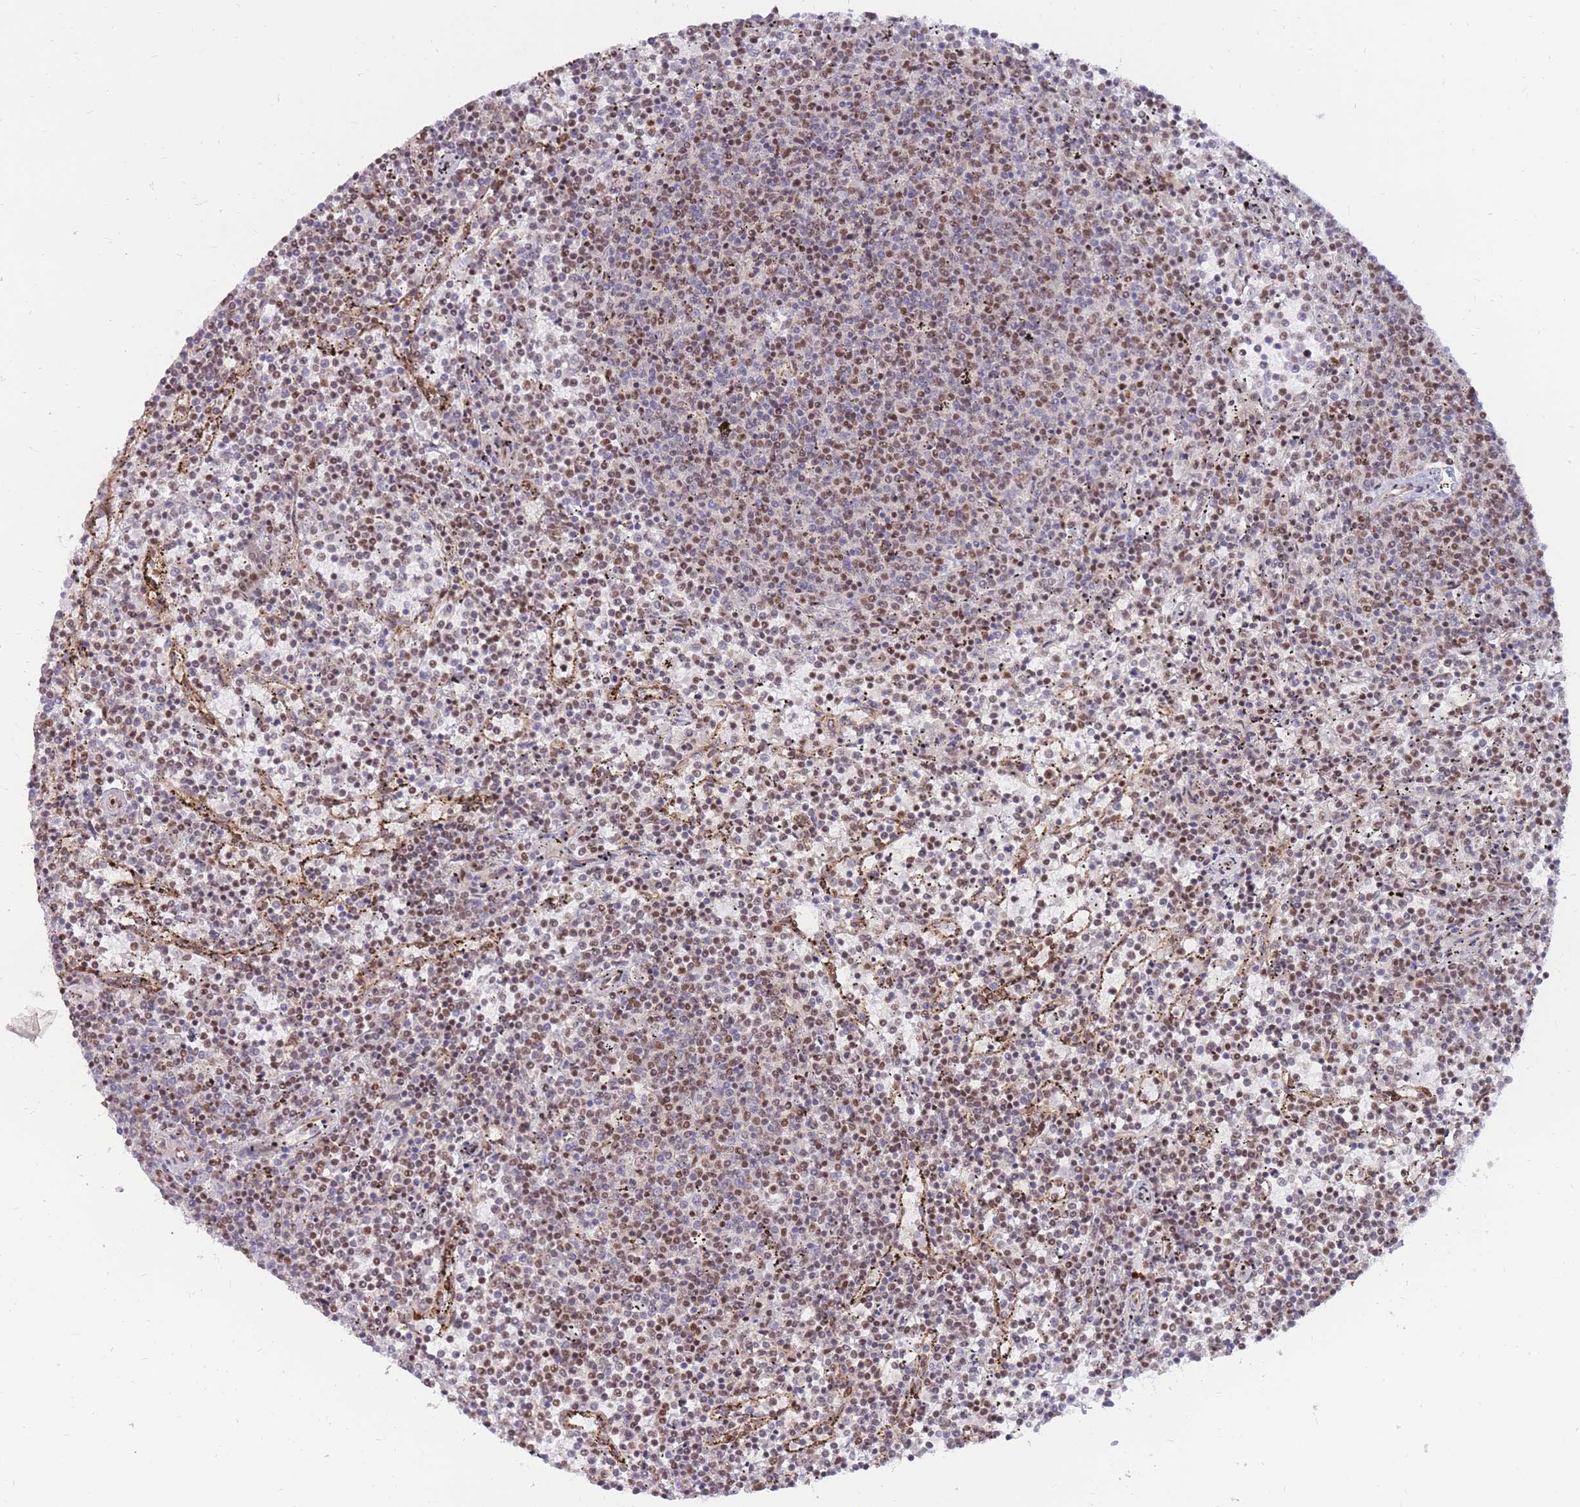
{"staining": {"intensity": "moderate", "quantity": "25%-75%", "location": "nuclear"}, "tissue": "lymphoma", "cell_type": "Tumor cells", "image_type": "cancer", "snomed": [{"axis": "morphology", "description": "Malignant lymphoma, non-Hodgkin's type, Low grade"}, {"axis": "topography", "description": "Spleen"}], "caption": "The image reveals a brown stain indicating the presence of a protein in the nuclear of tumor cells in low-grade malignant lymphoma, non-Hodgkin's type.", "gene": "ERICH6B", "patient": {"sex": "female", "age": 50}}